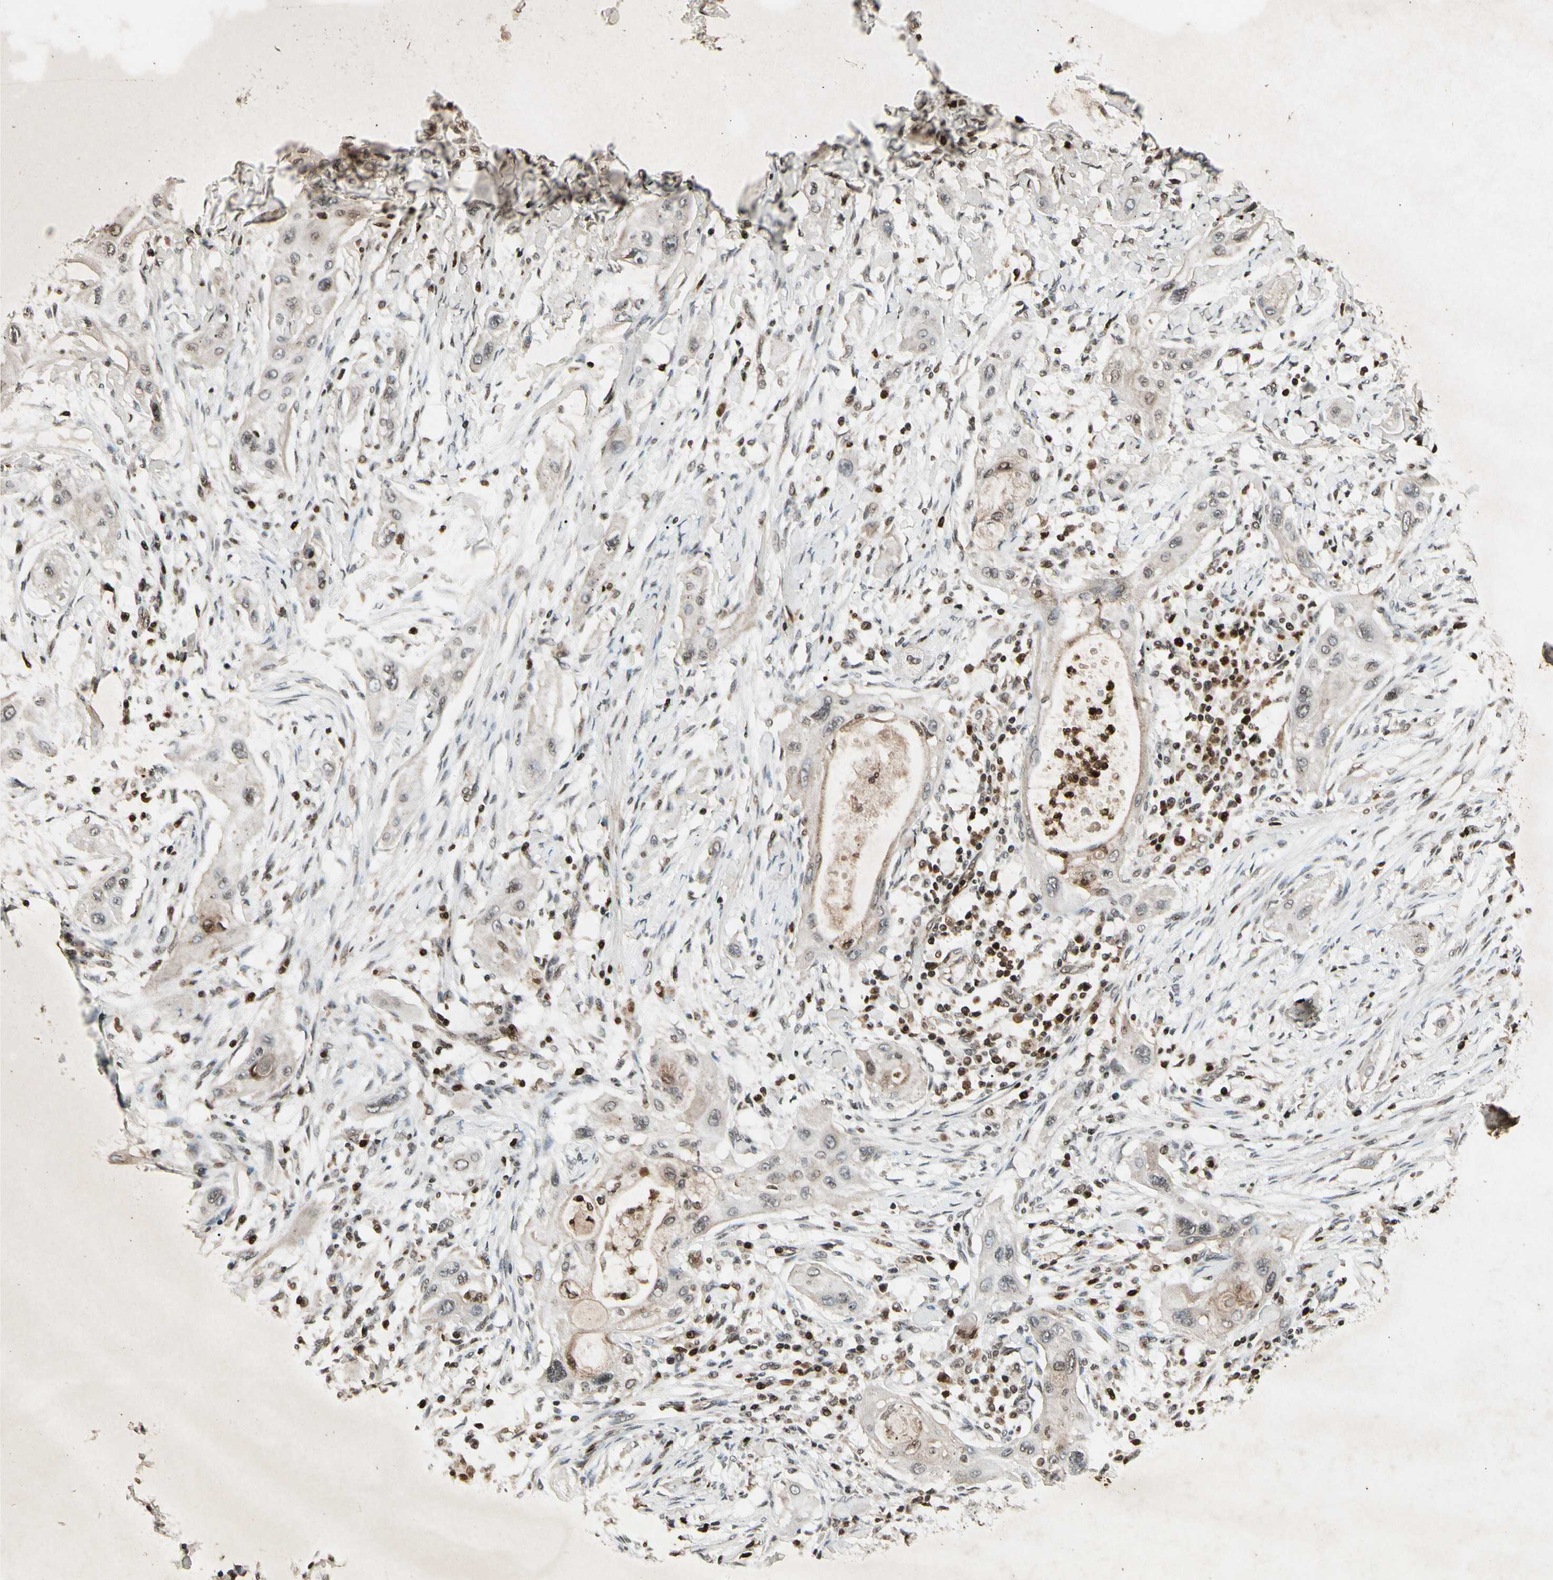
{"staining": {"intensity": "weak", "quantity": ">75%", "location": "cytoplasmic/membranous"}, "tissue": "lung cancer", "cell_type": "Tumor cells", "image_type": "cancer", "snomed": [{"axis": "morphology", "description": "Squamous cell carcinoma, NOS"}, {"axis": "topography", "description": "Lung"}], "caption": "The histopathology image exhibits immunohistochemical staining of squamous cell carcinoma (lung). There is weak cytoplasmic/membranous staining is identified in about >75% of tumor cells. The protein is stained brown, and the nuclei are stained in blue (DAB IHC with brightfield microscopy, high magnification).", "gene": "GLRX", "patient": {"sex": "female", "age": 47}}